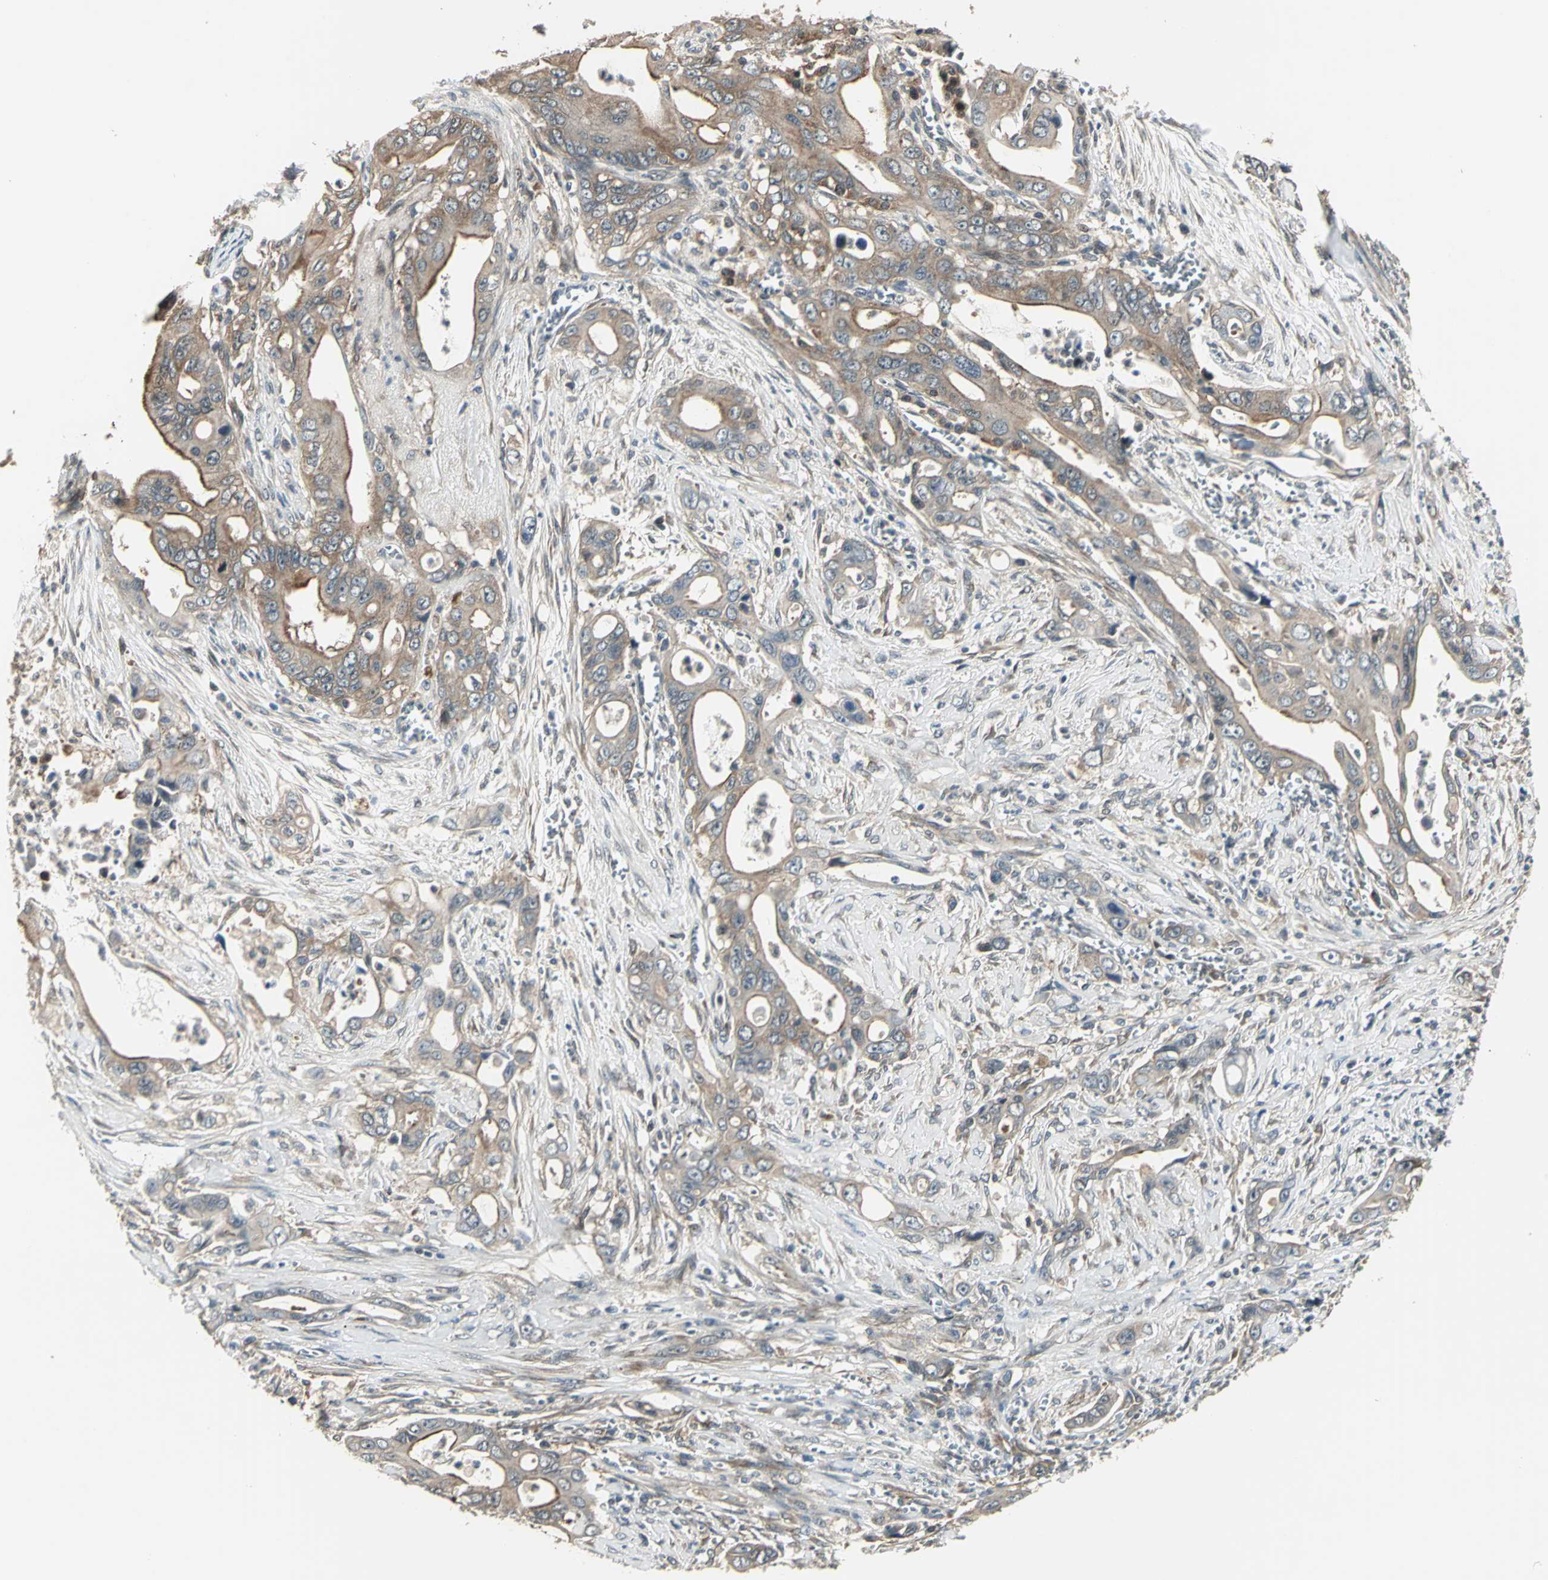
{"staining": {"intensity": "moderate", "quantity": ">75%", "location": "cytoplasmic/membranous"}, "tissue": "pancreatic cancer", "cell_type": "Tumor cells", "image_type": "cancer", "snomed": [{"axis": "morphology", "description": "Adenocarcinoma, NOS"}, {"axis": "topography", "description": "Pancreas"}], "caption": "A brown stain shows moderate cytoplasmic/membranous staining of a protein in human pancreatic cancer tumor cells. The staining was performed using DAB (3,3'-diaminobenzidine), with brown indicating positive protein expression. Nuclei are stained blue with hematoxylin.", "gene": "PFDN1", "patient": {"sex": "male", "age": 59}}